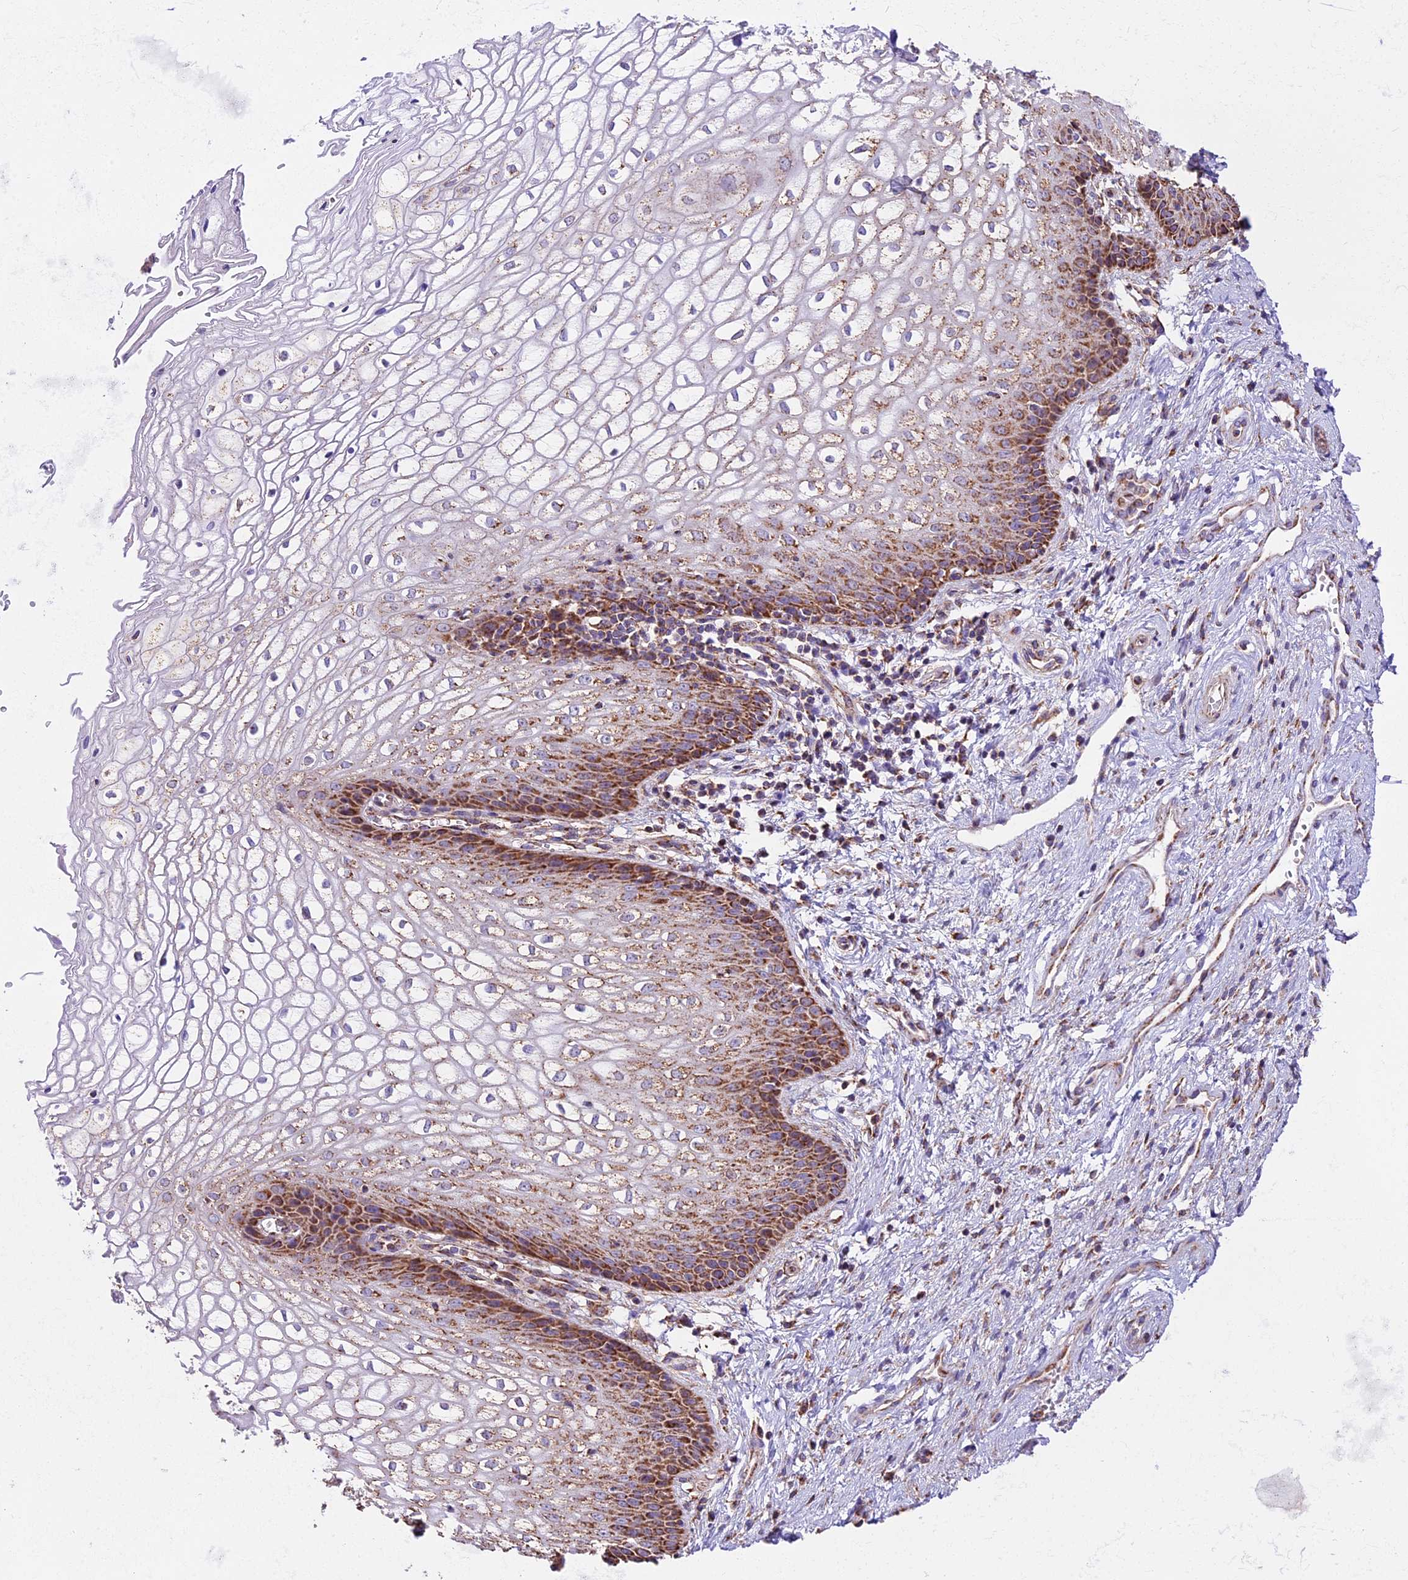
{"staining": {"intensity": "moderate", "quantity": "25%-75%", "location": "cytoplasmic/membranous"}, "tissue": "vagina", "cell_type": "Squamous epithelial cells", "image_type": "normal", "snomed": [{"axis": "morphology", "description": "Normal tissue, NOS"}, {"axis": "topography", "description": "Vagina"}], "caption": "A brown stain shows moderate cytoplasmic/membranous positivity of a protein in squamous epithelial cells of normal human vagina.", "gene": "NDUFA8", "patient": {"sex": "female", "age": 34}}